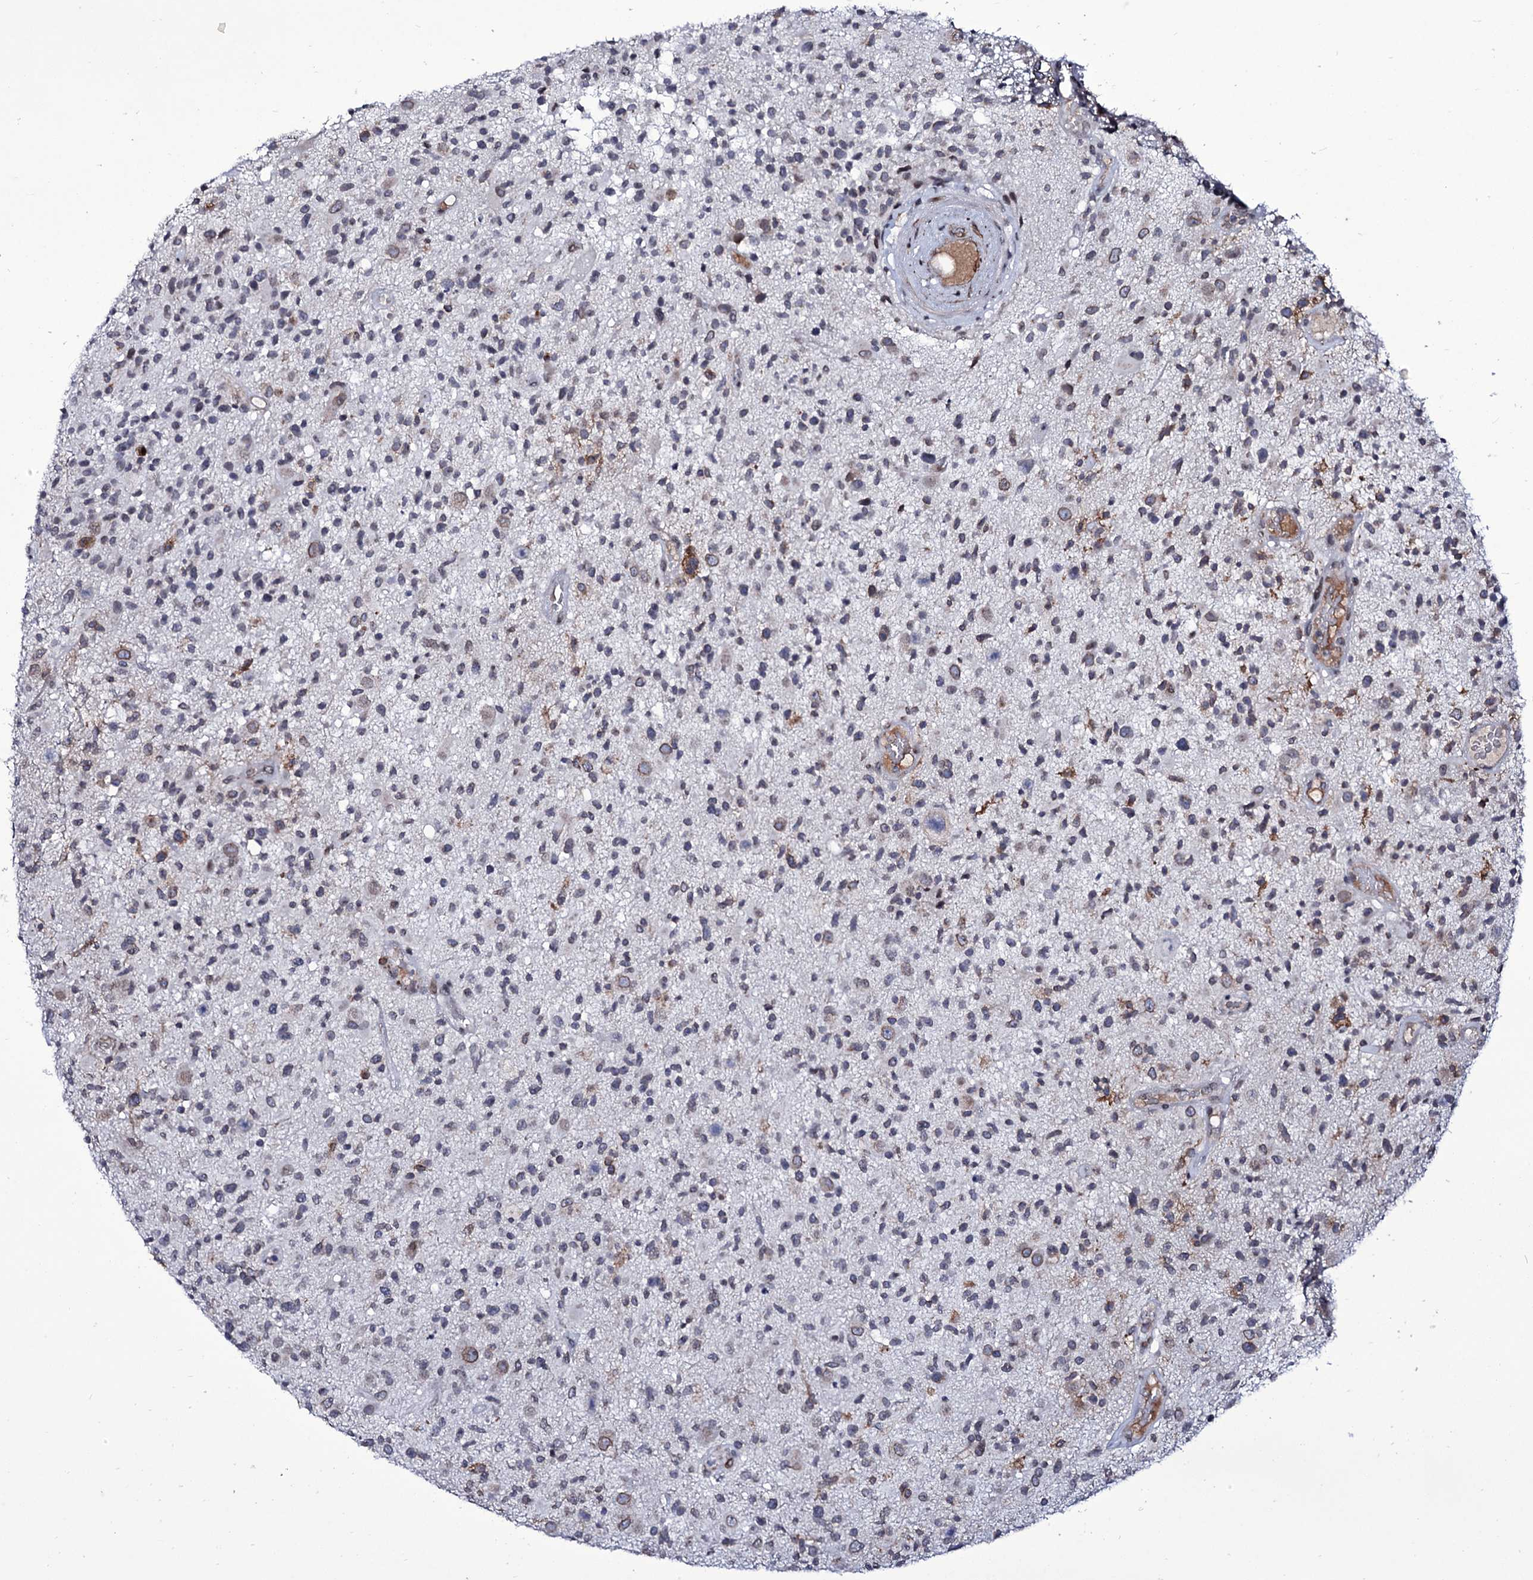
{"staining": {"intensity": "moderate", "quantity": "<25%", "location": "cytoplasmic/membranous,nuclear"}, "tissue": "glioma", "cell_type": "Tumor cells", "image_type": "cancer", "snomed": [{"axis": "morphology", "description": "Glioma, malignant, High grade"}, {"axis": "morphology", "description": "Glioblastoma, NOS"}, {"axis": "topography", "description": "Brain"}], "caption": "Immunohistochemistry of glioma reveals low levels of moderate cytoplasmic/membranous and nuclear expression in about <25% of tumor cells. Nuclei are stained in blue.", "gene": "ZC3H12C", "patient": {"sex": "male", "age": 60}}